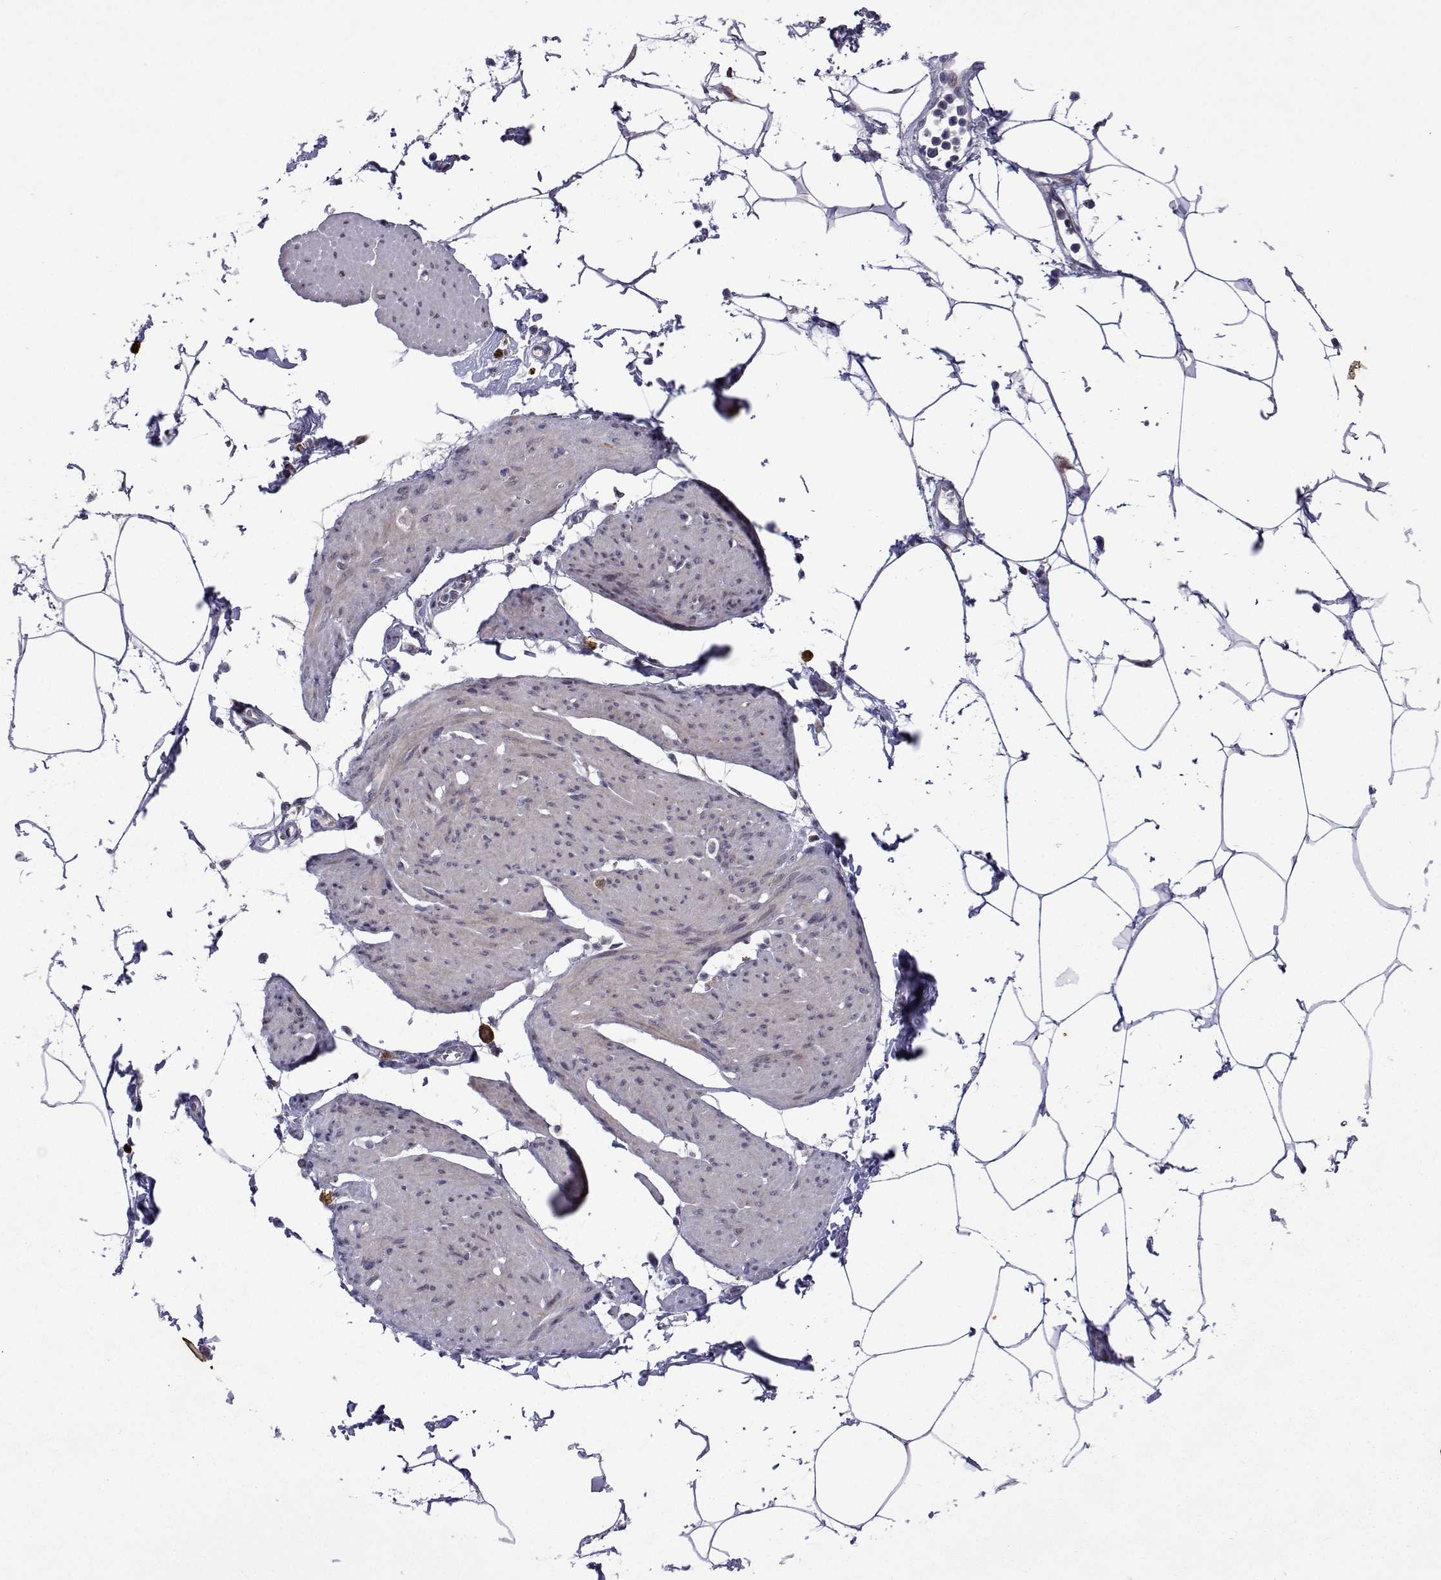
{"staining": {"intensity": "weak", "quantity": "<25%", "location": "nuclear"}, "tissue": "smooth muscle", "cell_type": "Smooth muscle cells", "image_type": "normal", "snomed": [{"axis": "morphology", "description": "Normal tissue, NOS"}, {"axis": "topography", "description": "Adipose tissue"}, {"axis": "topography", "description": "Smooth muscle"}, {"axis": "topography", "description": "Peripheral nerve tissue"}], "caption": "This is an IHC image of unremarkable smooth muscle. There is no staining in smooth muscle cells.", "gene": "EFCAB3", "patient": {"sex": "male", "age": 83}}